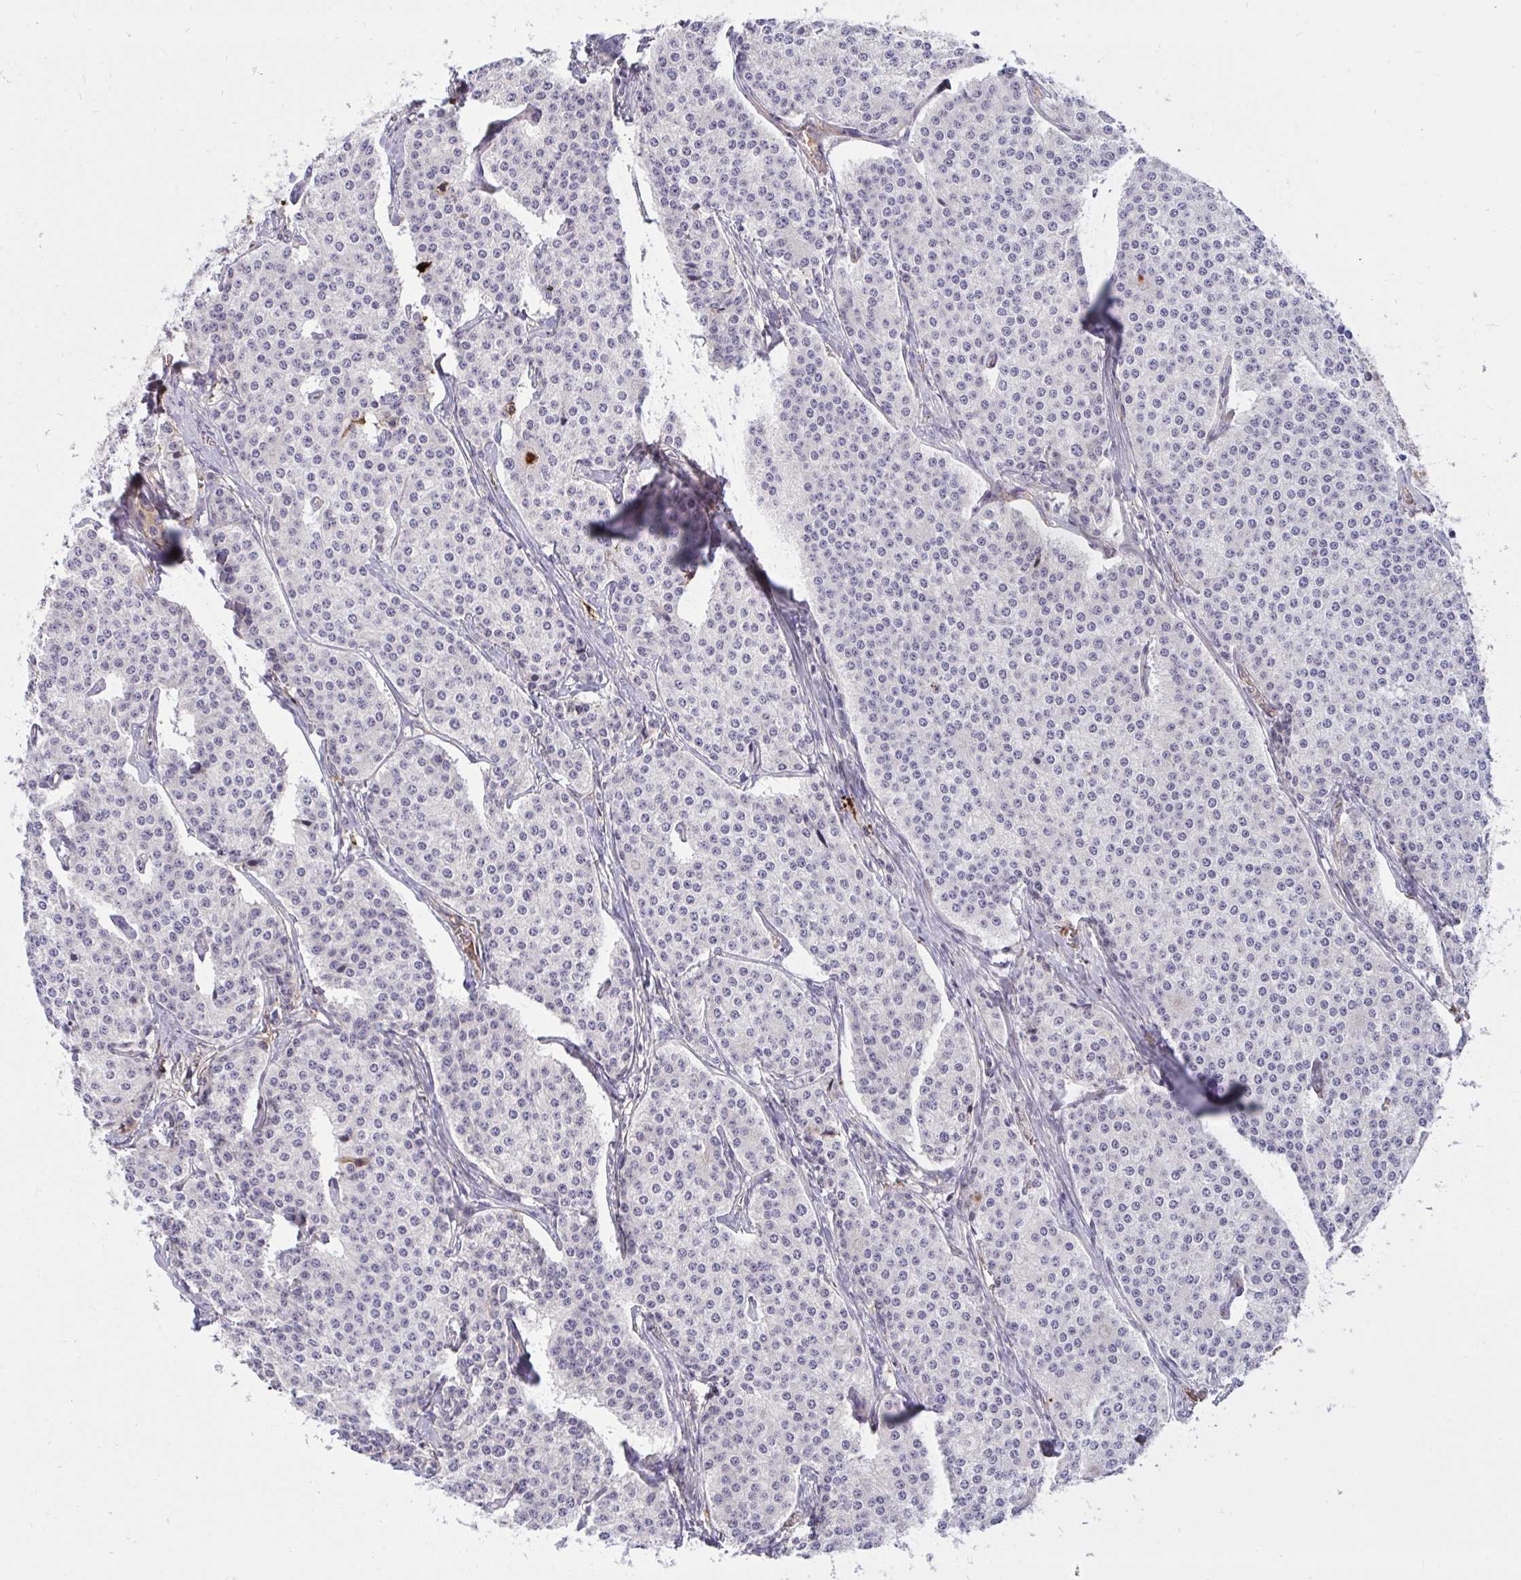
{"staining": {"intensity": "negative", "quantity": "none", "location": "none"}, "tissue": "carcinoid", "cell_type": "Tumor cells", "image_type": "cancer", "snomed": [{"axis": "morphology", "description": "Carcinoid, malignant, NOS"}, {"axis": "topography", "description": "Small intestine"}], "caption": "An immunohistochemistry image of carcinoid is shown. There is no staining in tumor cells of carcinoid.", "gene": "F2", "patient": {"sex": "female", "age": 64}}